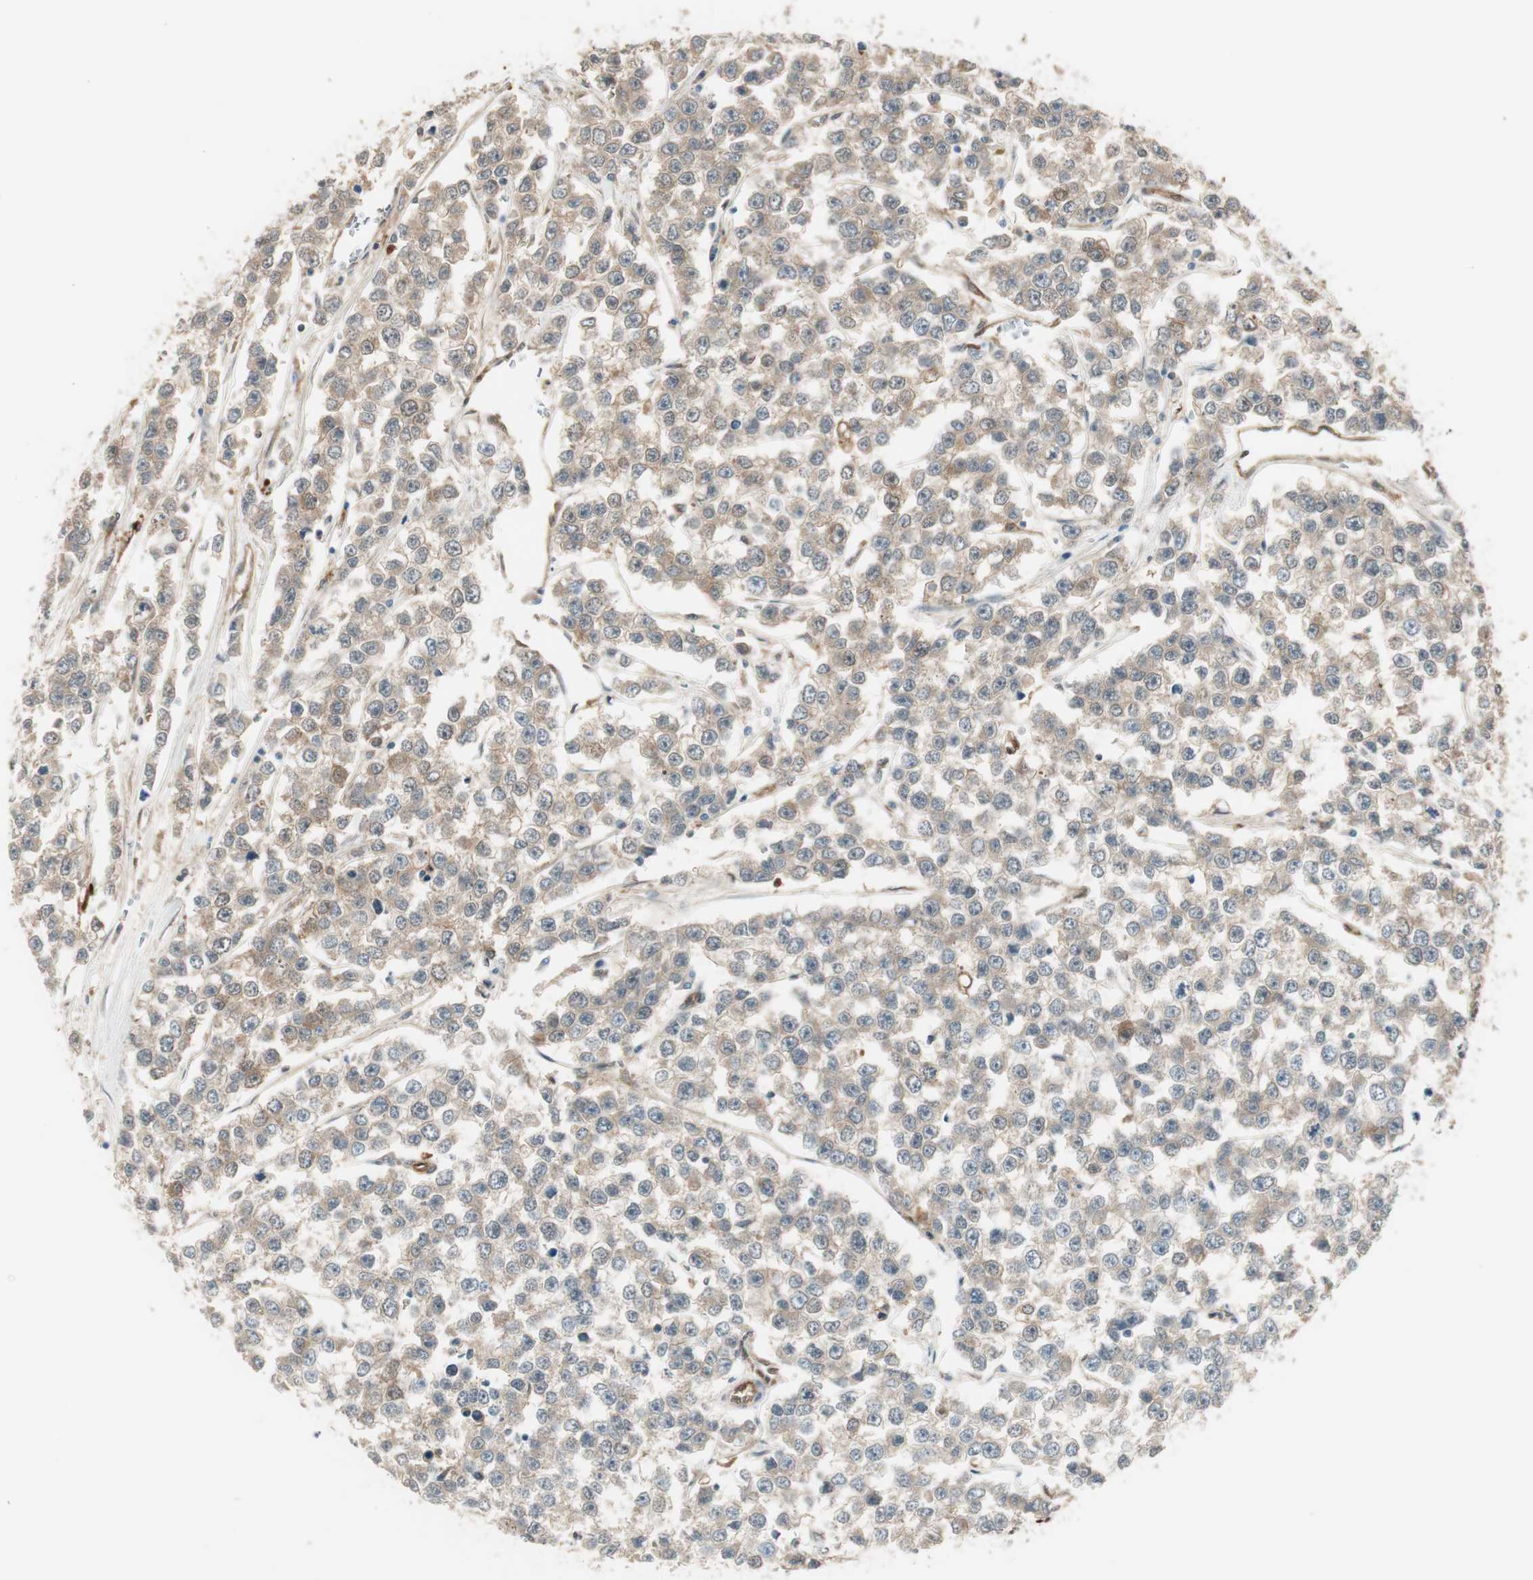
{"staining": {"intensity": "weak", "quantity": ">75%", "location": "cytoplasmic/membranous"}, "tissue": "testis cancer", "cell_type": "Tumor cells", "image_type": "cancer", "snomed": [{"axis": "morphology", "description": "Seminoma, NOS"}, {"axis": "morphology", "description": "Carcinoma, Embryonal, NOS"}, {"axis": "topography", "description": "Testis"}], "caption": "Embryonal carcinoma (testis) was stained to show a protein in brown. There is low levels of weak cytoplasmic/membranous positivity in about >75% of tumor cells.", "gene": "SERPINB6", "patient": {"sex": "male", "age": 52}}